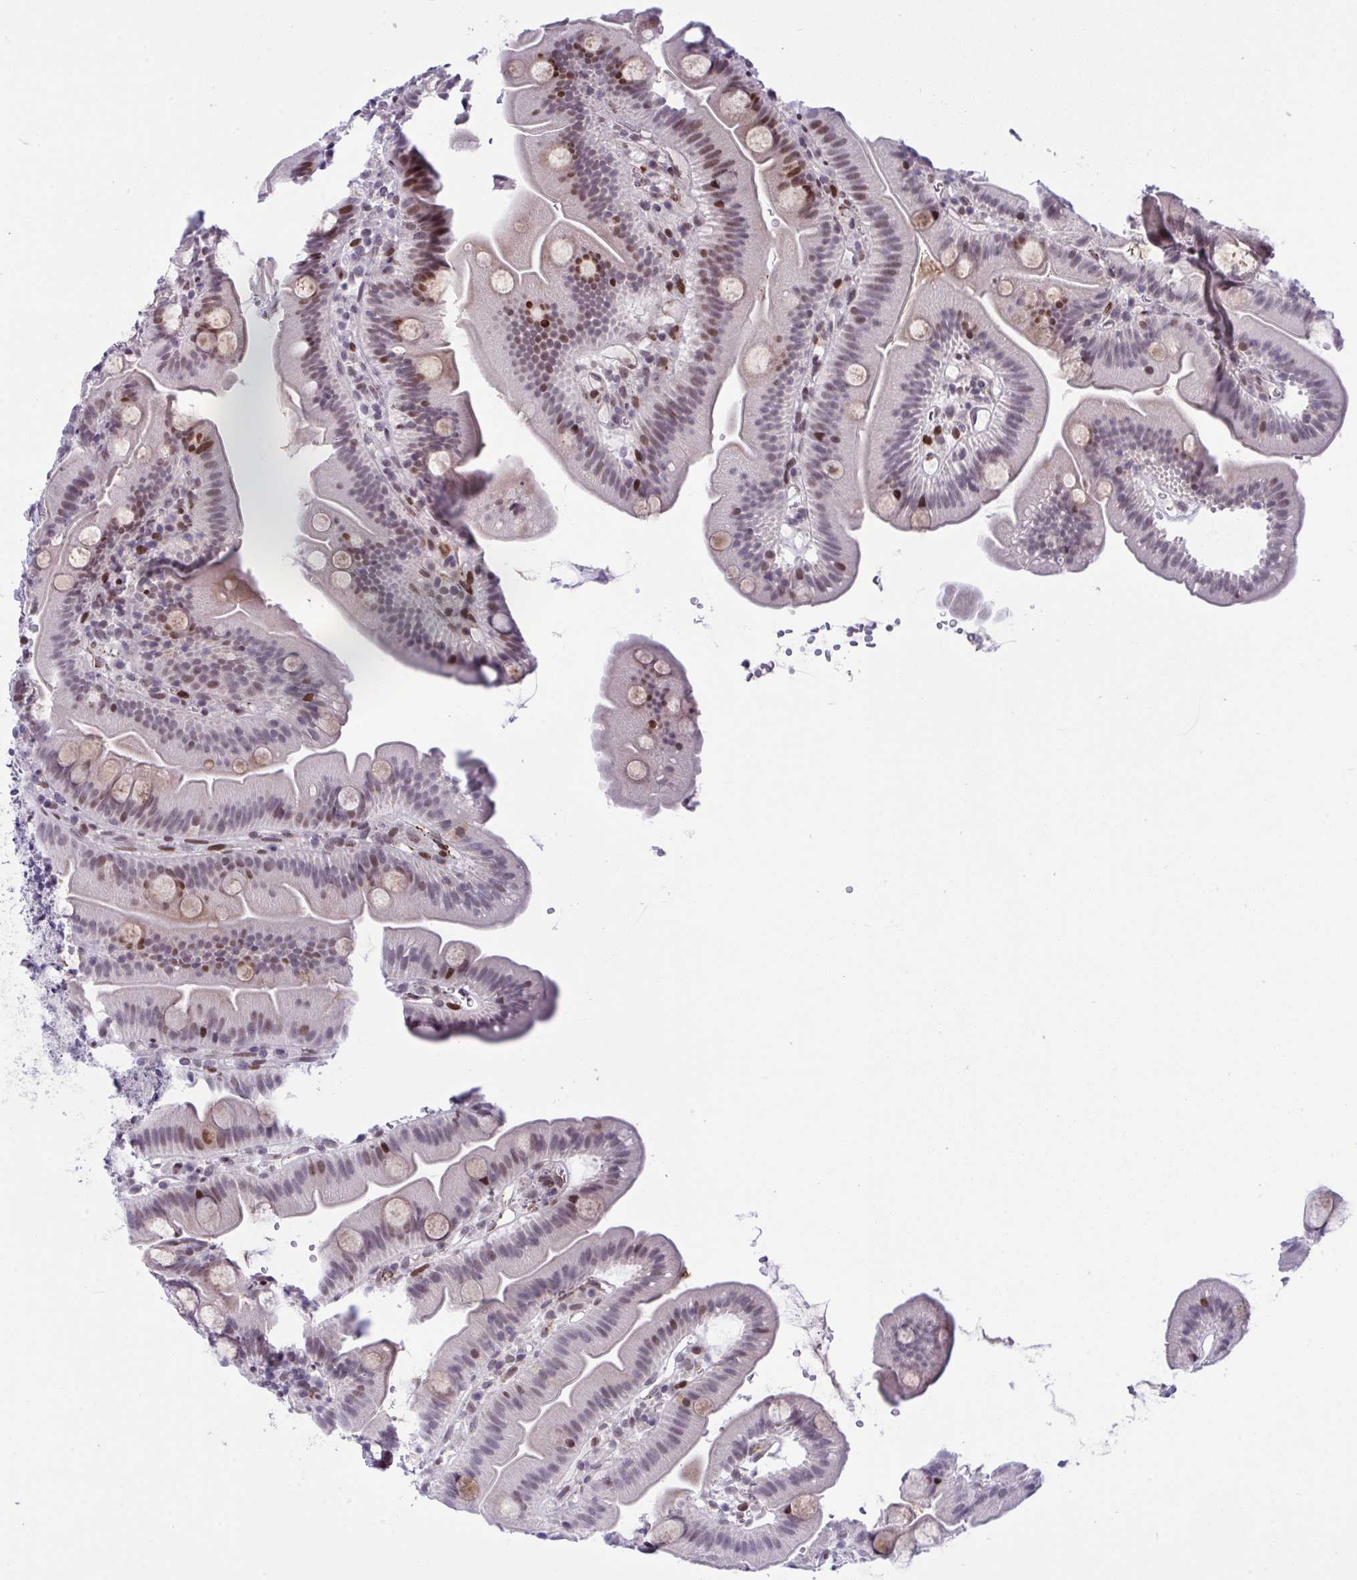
{"staining": {"intensity": "strong", "quantity": "<25%", "location": "nuclear"}, "tissue": "small intestine", "cell_type": "Glandular cells", "image_type": "normal", "snomed": [{"axis": "morphology", "description": "Normal tissue, NOS"}, {"axis": "topography", "description": "Small intestine"}], "caption": "Glandular cells reveal medium levels of strong nuclear staining in approximately <25% of cells in benign human small intestine.", "gene": "ZFHX3", "patient": {"sex": "female", "age": 68}}